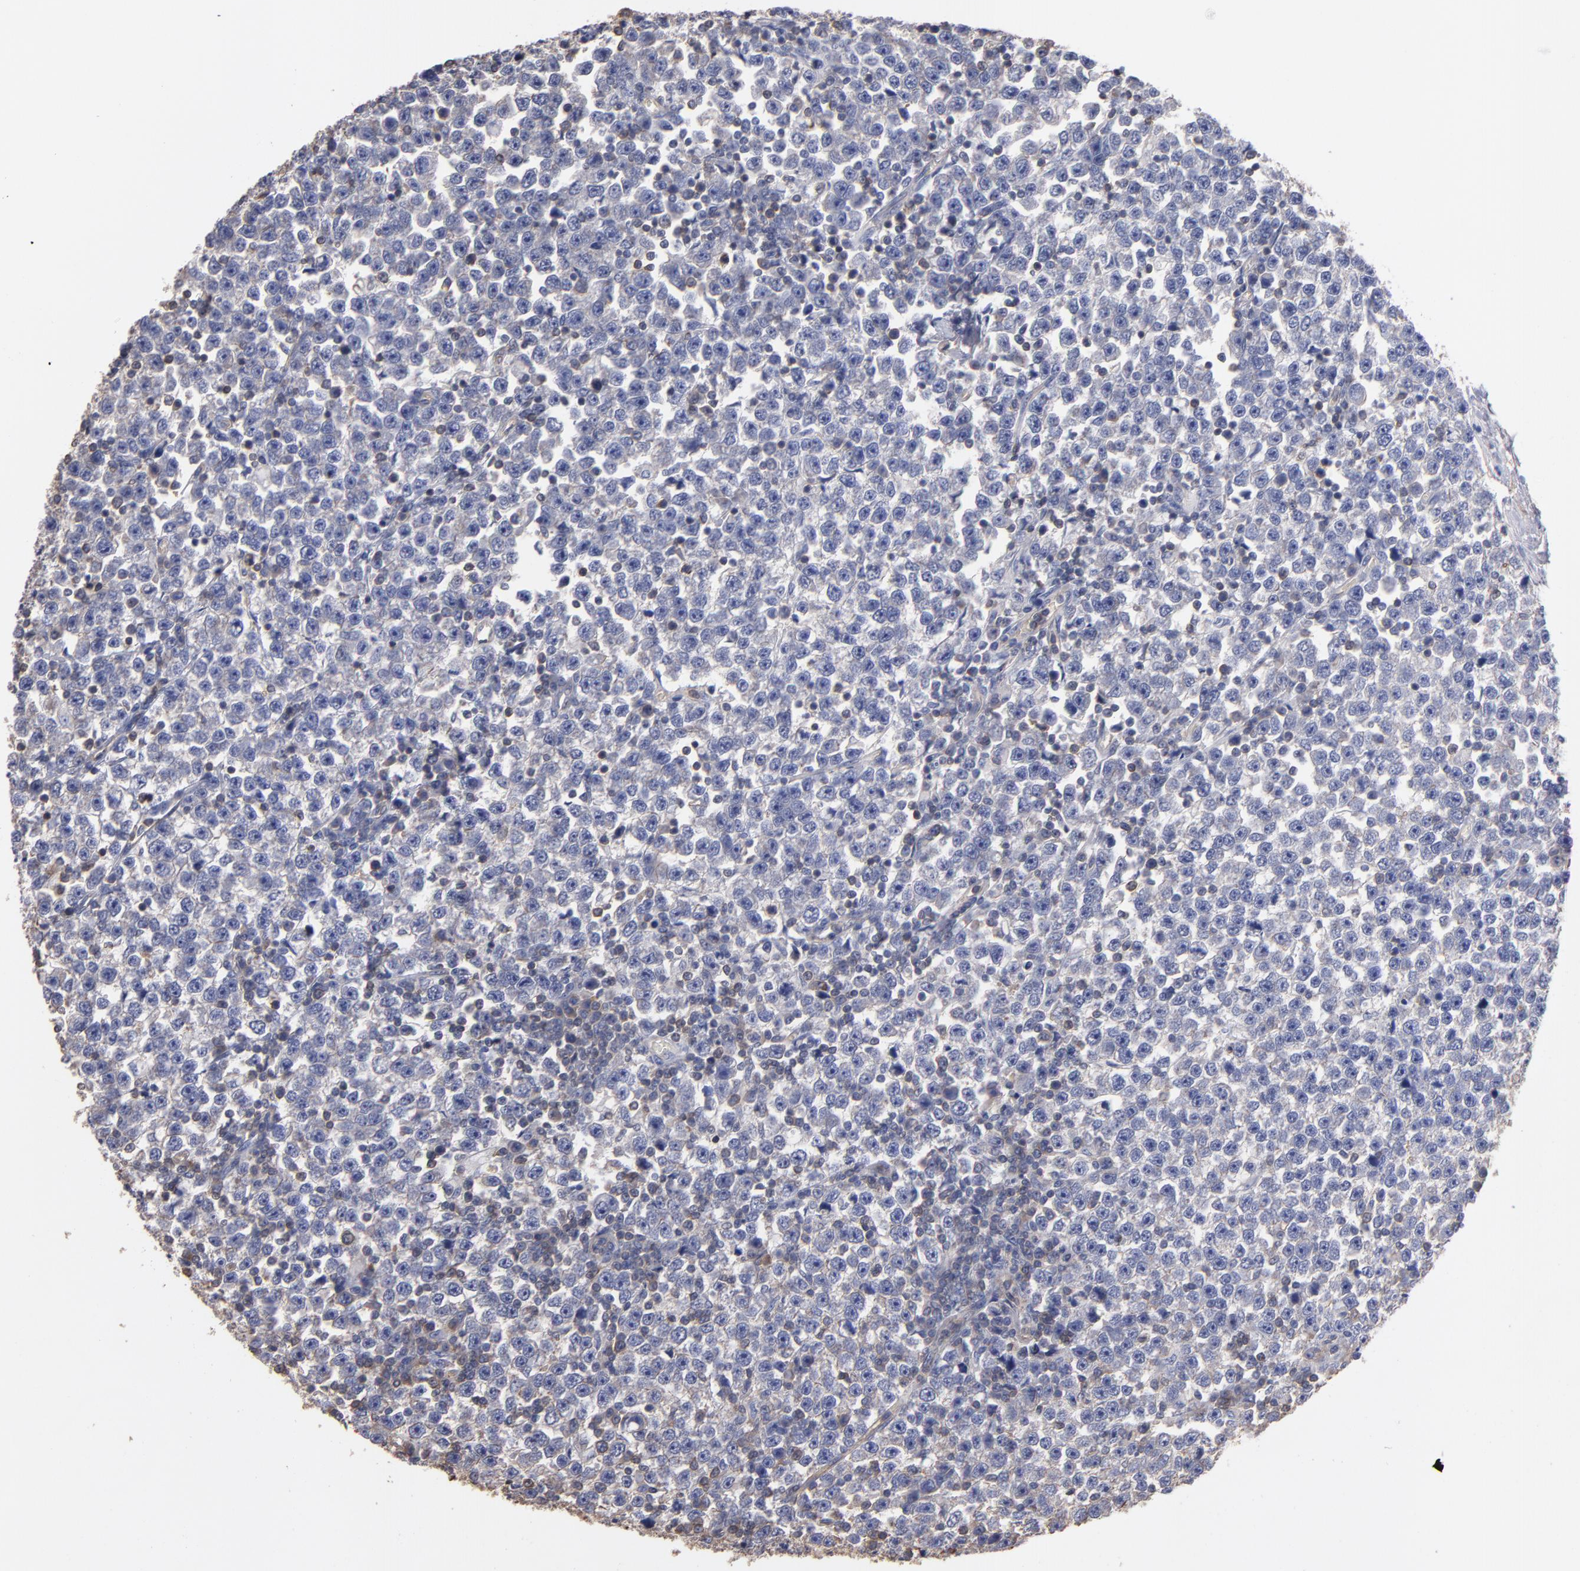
{"staining": {"intensity": "negative", "quantity": "none", "location": "none"}, "tissue": "testis cancer", "cell_type": "Tumor cells", "image_type": "cancer", "snomed": [{"axis": "morphology", "description": "Seminoma, NOS"}, {"axis": "topography", "description": "Testis"}], "caption": "This is an IHC histopathology image of human testis cancer (seminoma). There is no expression in tumor cells.", "gene": "ESYT2", "patient": {"sex": "male", "age": 43}}